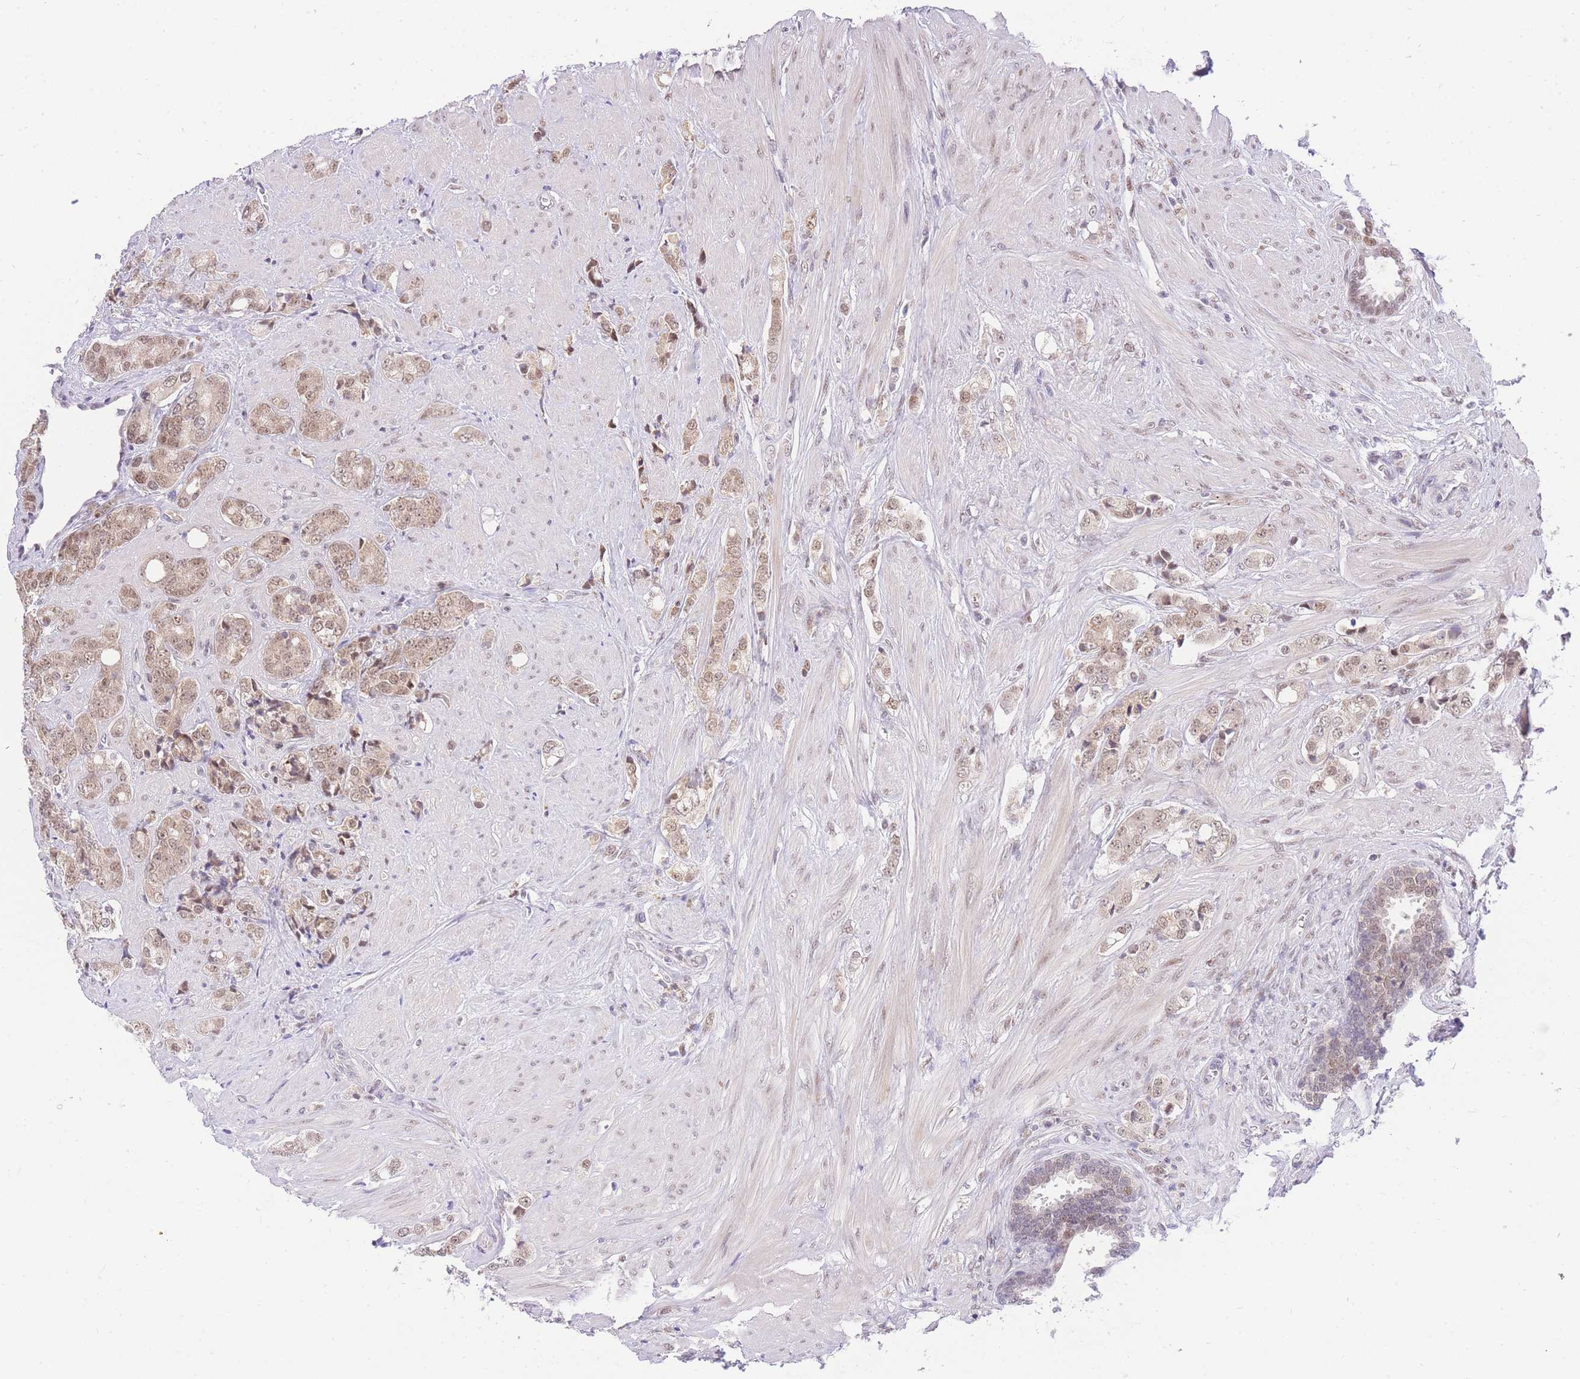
{"staining": {"intensity": "weak", "quantity": ">75%", "location": "cytoplasmic/membranous,nuclear"}, "tissue": "prostate cancer", "cell_type": "Tumor cells", "image_type": "cancer", "snomed": [{"axis": "morphology", "description": "Adenocarcinoma, High grade"}, {"axis": "topography", "description": "Prostate"}], "caption": "This micrograph exhibits IHC staining of prostate cancer, with low weak cytoplasmic/membranous and nuclear expression in about >75% of tumor cells.", "gene": "PUS10", "patient": {"sex": "male", "age": 62}}